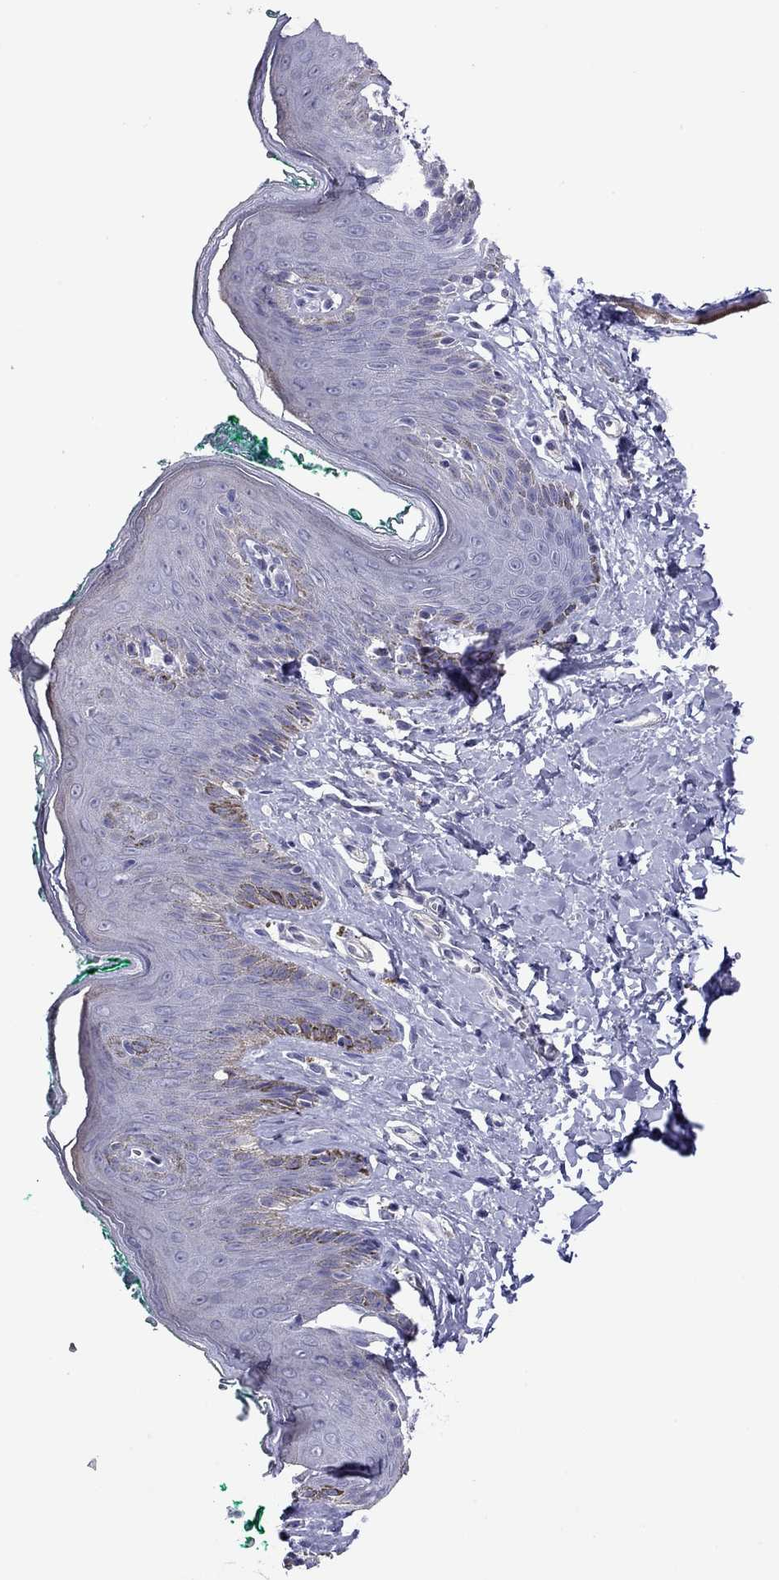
{"staining": {"intensity": "negative", "quantity": "none", "location": "none"}, "tissue": "skin", "cell_type": "Epidermal cells", "image_type": "normal", "snomed": [{"axis": "morphology", "description": "Normal tissue, NOS"}, {"axis": "topography", "description": "Vulva"}], "caption": "An IHC micrograph of unremarkable skin is shown. There is no staining in epidermal cells of skin.", "gene": "MYMX", "patient": {"sex": "female", "age": 66}}